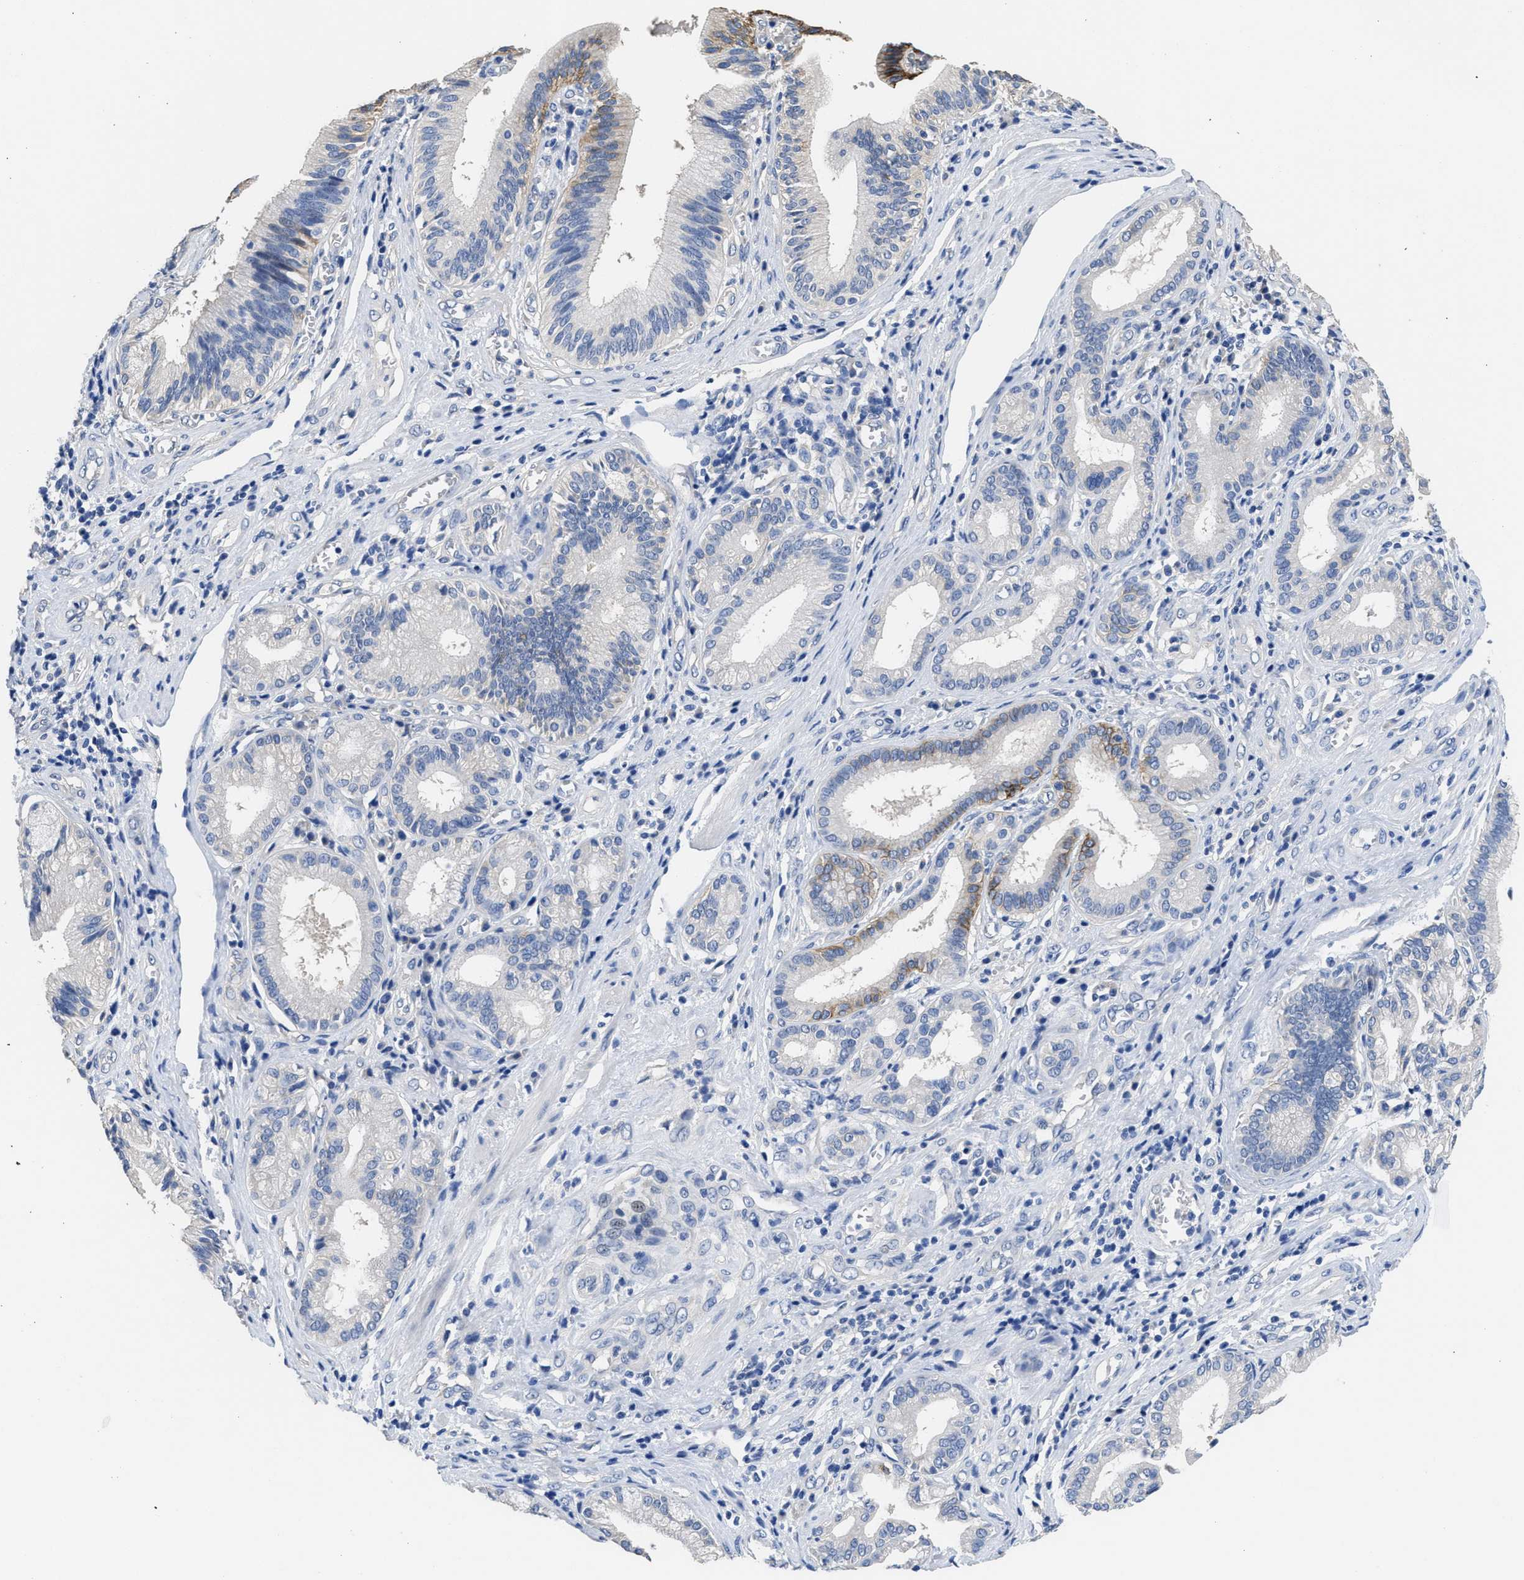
{"staining": {"intensity": "moderate", "quantity": "<25%", "location": "cytoplasmic/membranous"}, "tissue": "pancreatic cancer", "cell_type": "Tumor cells", "image_type": "cancer", "snomed": [{"axis": "morphology", "description": "Adenocarcinoma, NOS"}, {"axis": "topography", "description": "Pancreas"}], "caption": "A low amount of moderate cytoplasmic/membranous positivity is seen in about <25% of tumor cells in pancreatic cancer tissue.", "gene": "CA9", "patient": {"sex": "female", "age": 75}}